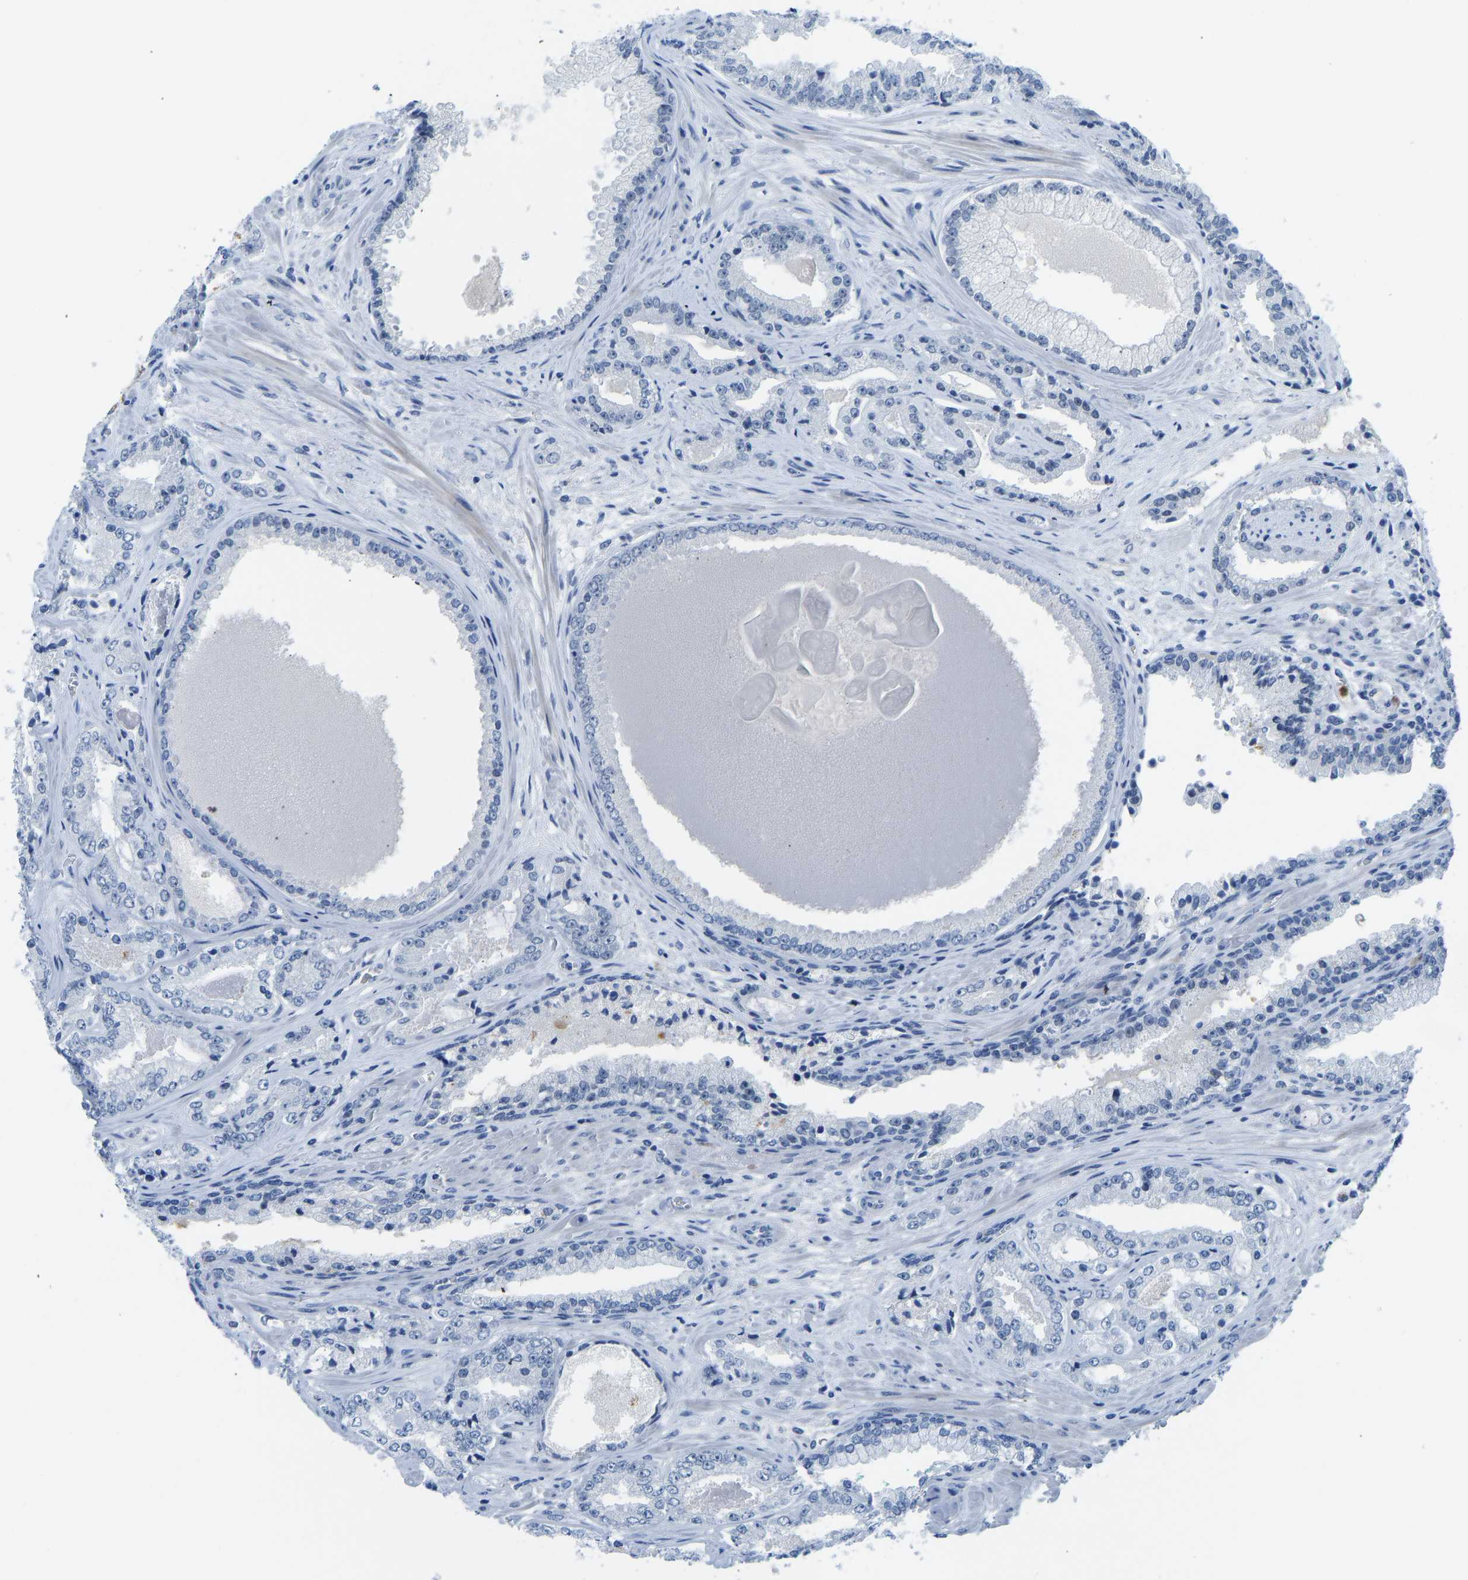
{"staining": {"intensity": "negative", "quantity": "none", "location": "none"}, "tissue": "prostate cancer", "cell_type": "Tumor cells", "image_type": "cancer", "snomed": [{"axis": "morphology", "description": "Adenocarcinoma, High grade"}, {"axis": "topography", "description": "Prostate"}], "caption": "High magnification brightfield microscopy of prostate cancer (adenocarcinoma (high-grade)) stained with DAB (brown) and counterstained with hematoxylin (blue): tumor cells show no significant positivity. Brightfield microscopy of immunohistochemistry (IHC) stained with DAB (3,3'-diaminobenzidine) (brown) and hematoxylin (blue), captured at high magnification.", "gene": "TXNDC2", "patient": {"sex": "male", "age": 71}}